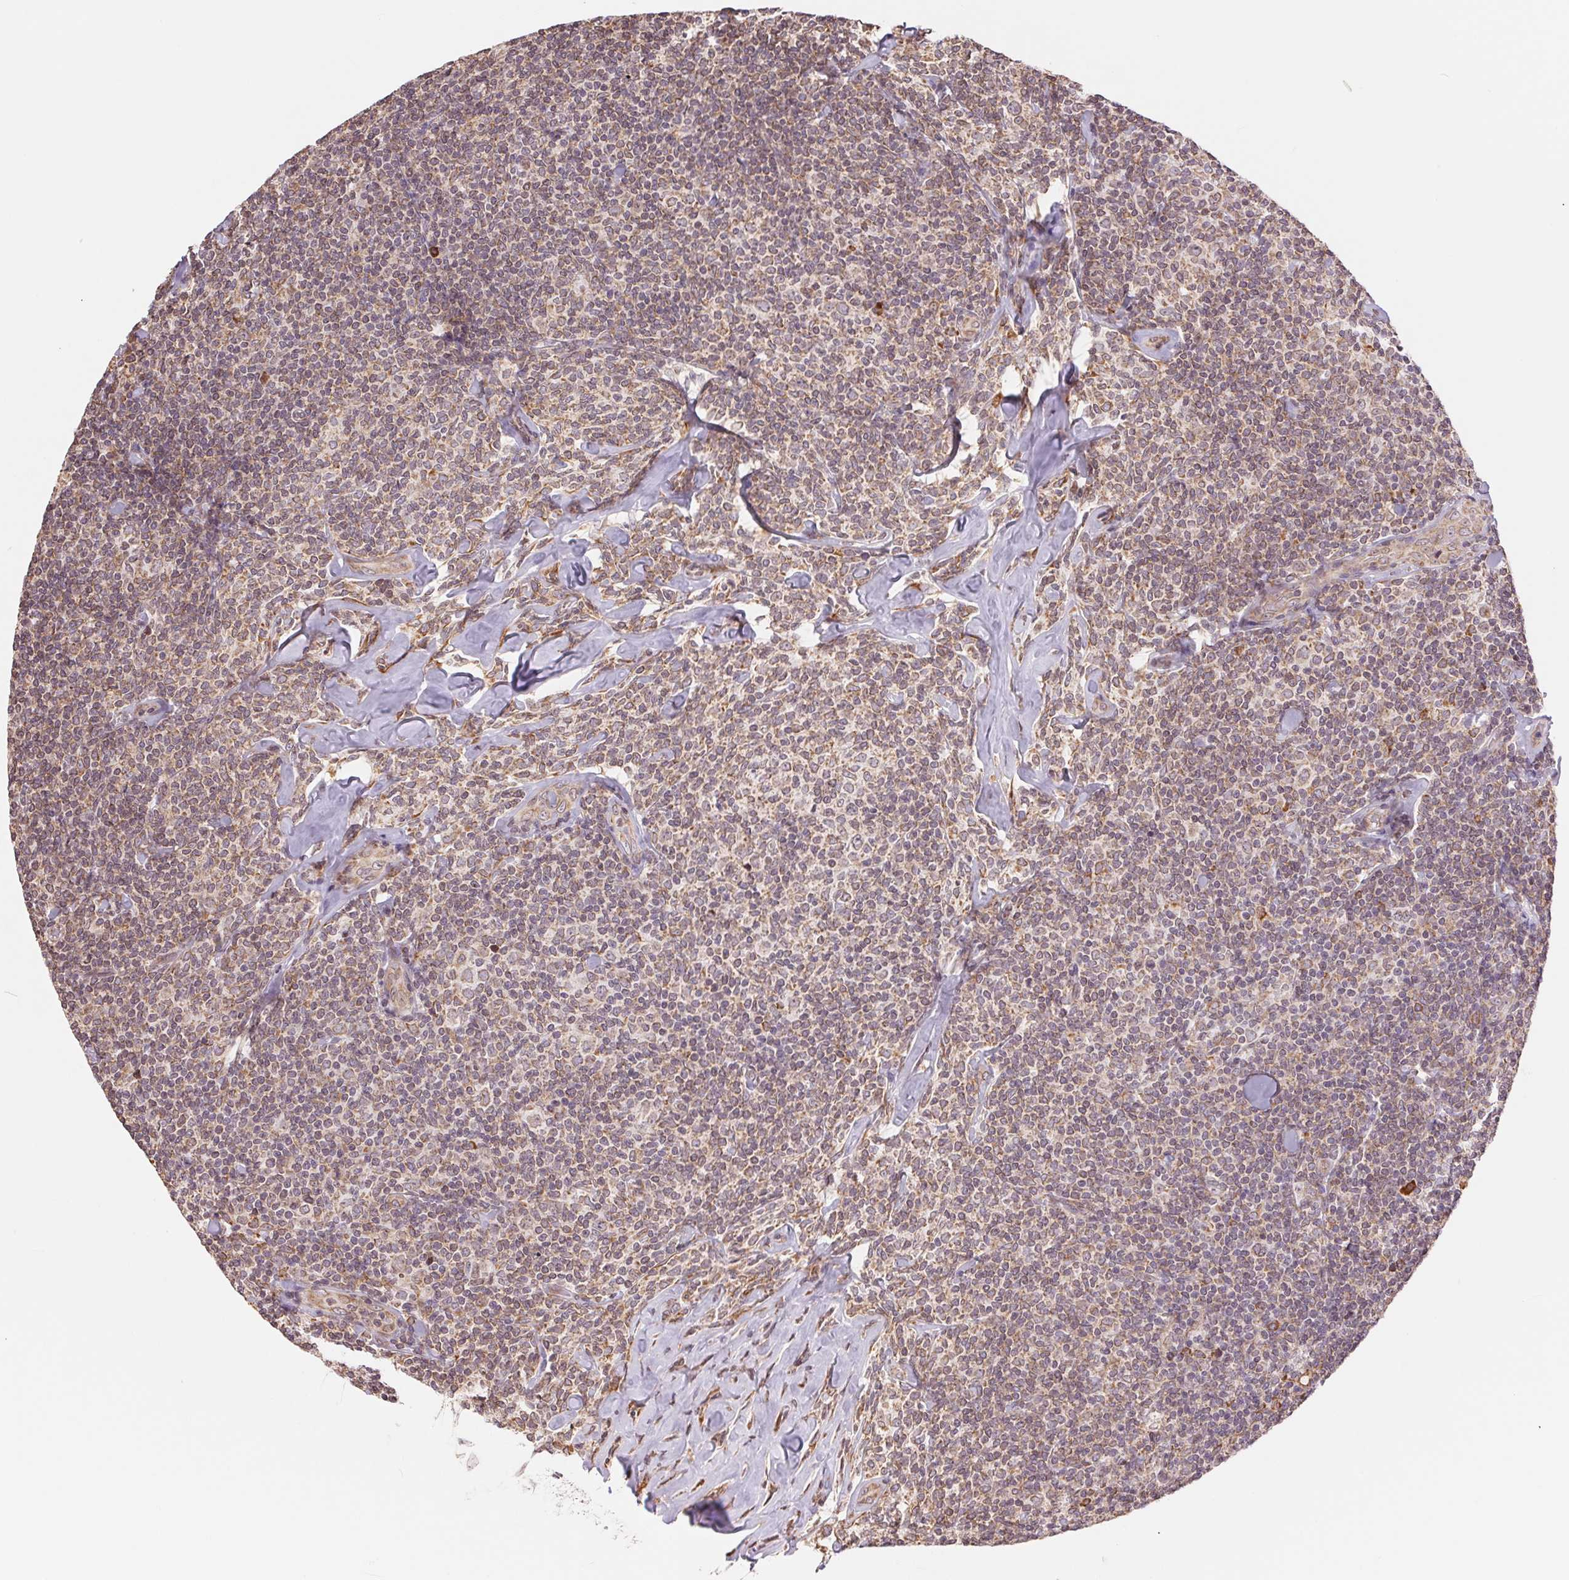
{"staining": {"intensity": "weak", "quantity": ">75%", "location": "cytoplasmic/membranous"}, "tissue": "lymphoma", "cell_type": "Tumor cells", "image_type": "cancer", "snomed": [{"axis": "morphology", "description": "Malignant lymphoma, non-Hodgkin's type, Low grade"}, {"axis": "topography", "description": "Lymph node"}], "caption": "This micrograph shows immunohistochemistry staining of human low-grade malignant lymphoma, non-Hodgkin's type, with low weak cytoplasmic/membranous staining in approximately >75% of tumor cells.", "gene": "RPN1", "patient": {"sex": "female", "age": 56}}